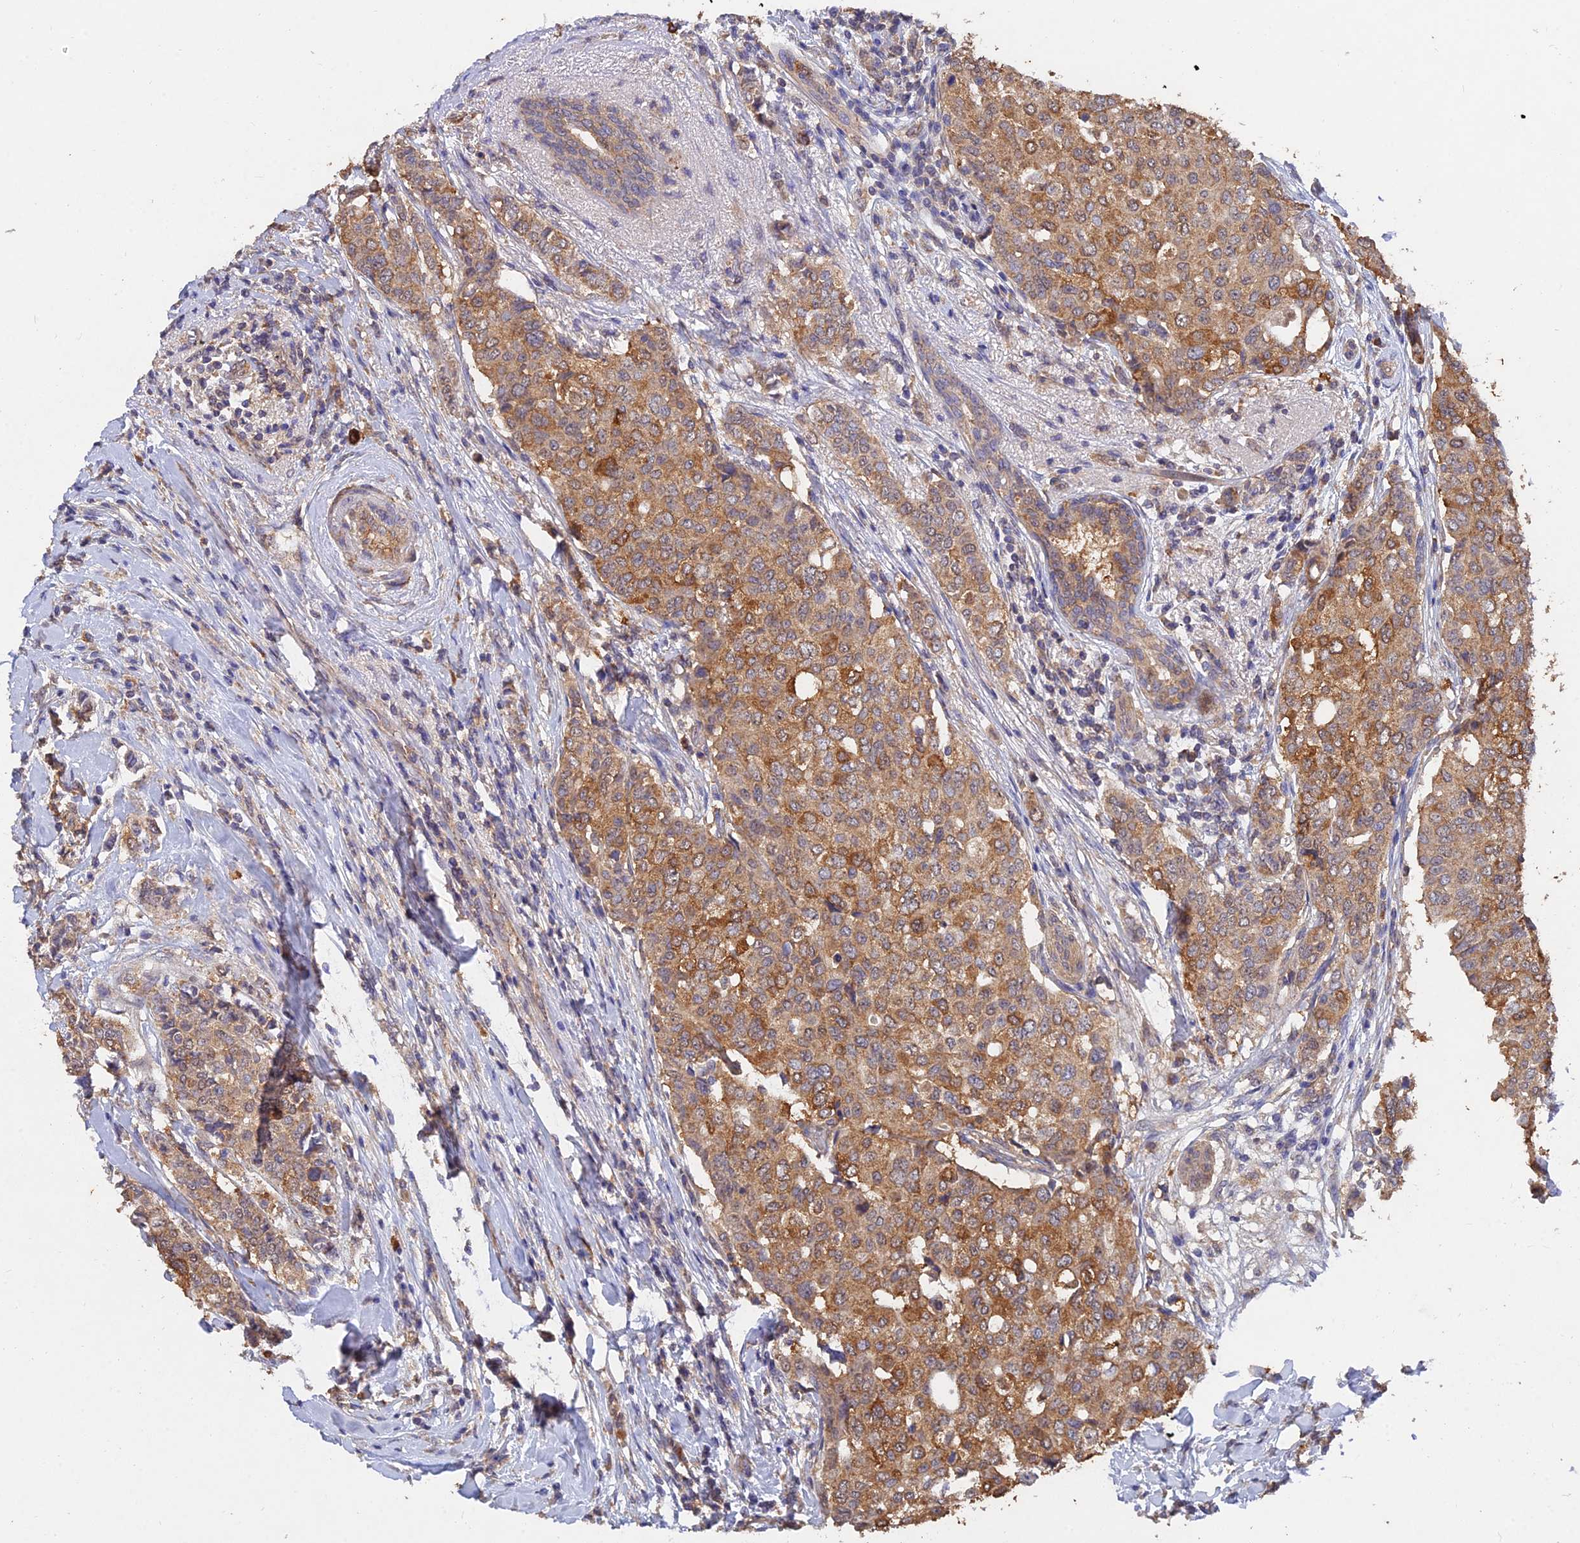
{"staining": {"intensity": "moderate", "quantity": ">75%", "location": "cytoplasmic/membranous"}, "tissue": "breast cancer", "cell_type": "Tumor cells", "image_type": "cancer", "snomed": [{"axis": "morphology", "description": "Lobular carcinoma"}, {"axis": "topography", "description": "Breast"}], "caption": "The photomicrograph demonstrates a brown stain indicating the presence of a protein in the cytoplasmic/membranous of tumor cells in breast lobular carcinoma. The protein is shown in brown color, while the nuclei are stained blue.", "gene": "SLC38A11", "patient": {"sex": "female", "age": 51}}